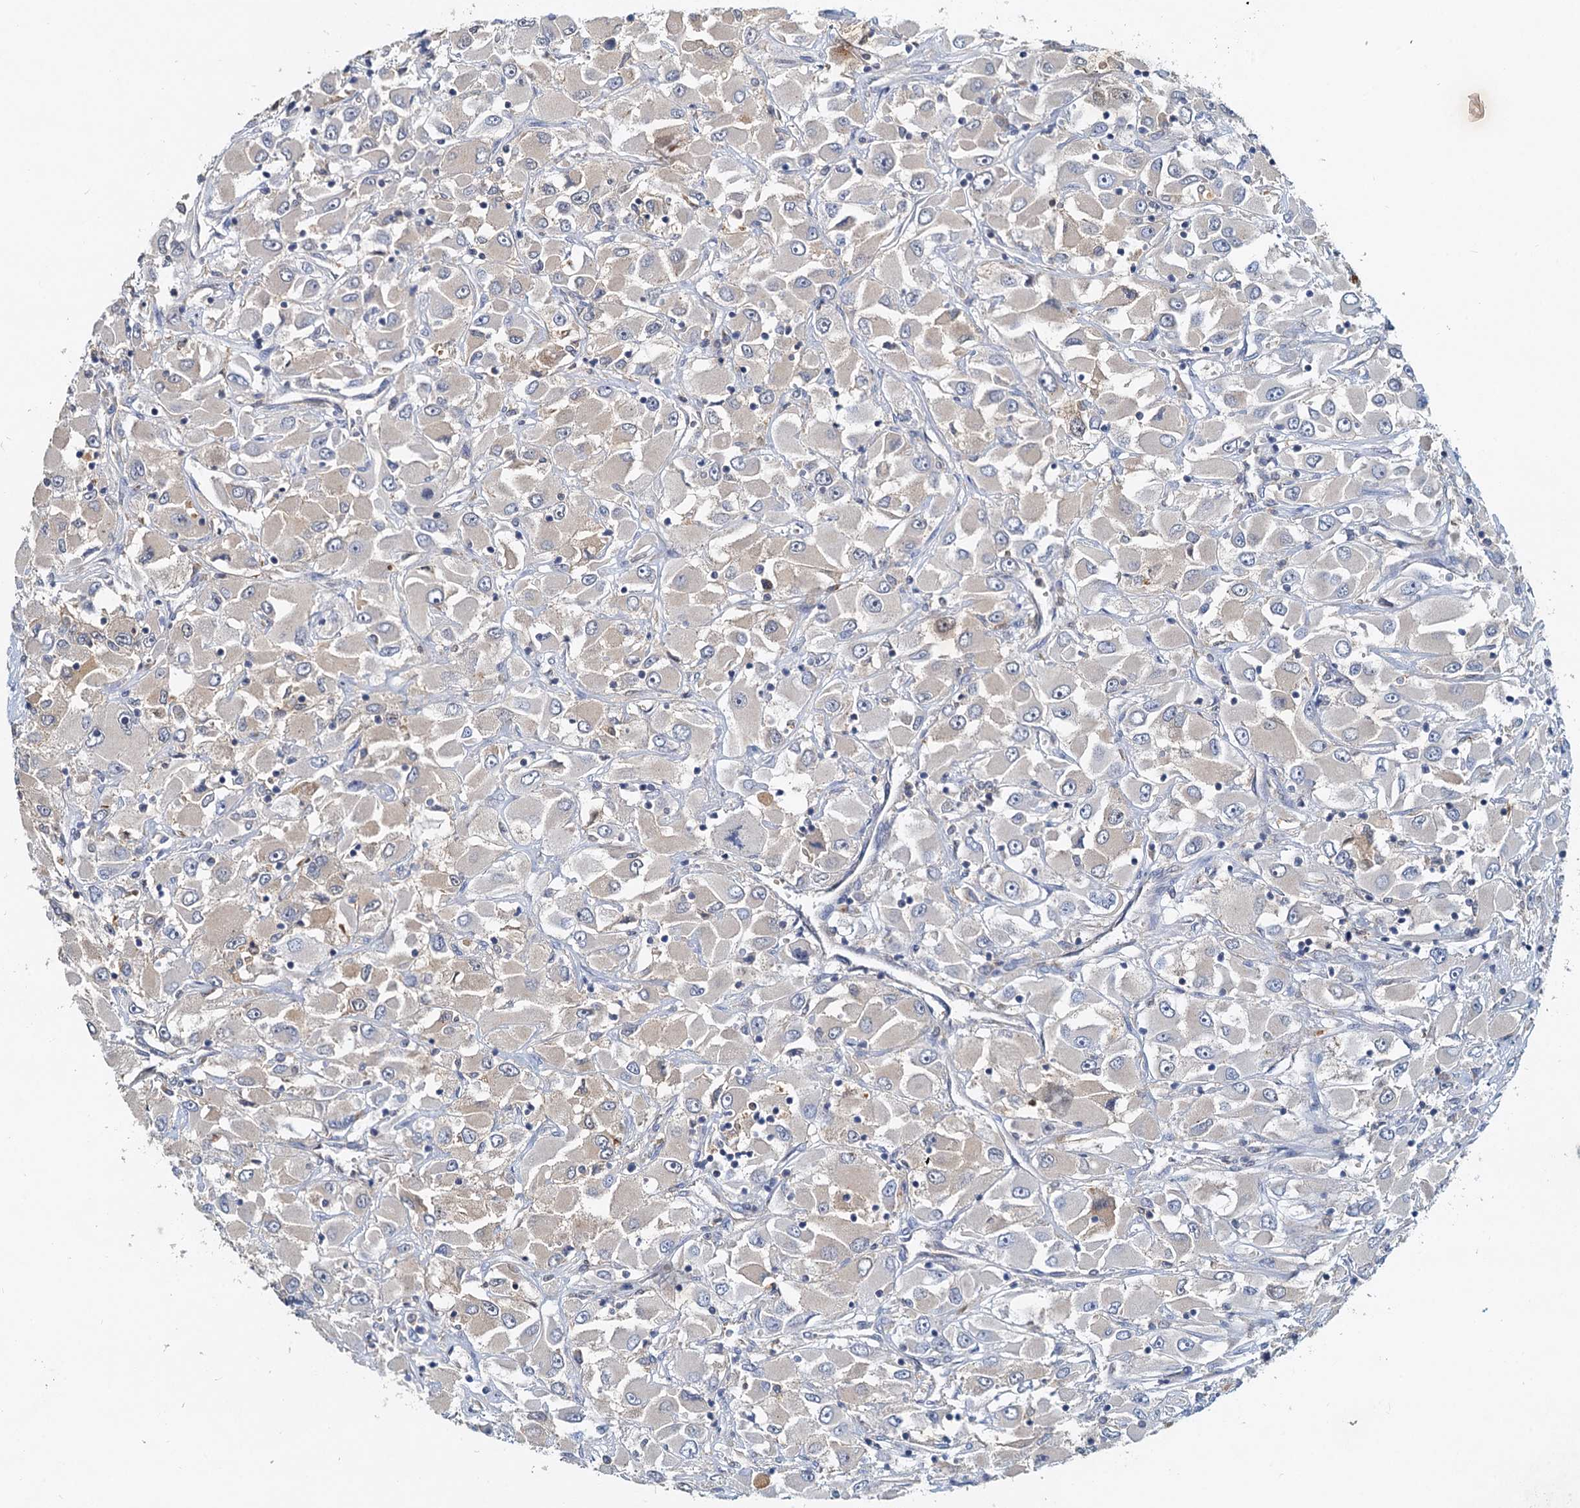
{"staining": {"intensity": "negative", "quantity": "none", "location": "none"}, "tissue": "renal cancer", "cell_type": "Tumor cells", "image_type": "cancer", "snomed": [{"axis": "morphology", "description": "Adenocarcinoma, NOS"}, {"axis": "topography", "description": "Kidney"}], "caption": "Immunohistochemical staining of human adenocarcinoma (renal) demonstrates no significant expression in tumor cells.", "gene": "TOLLIP", "patient": {"sex": "female", "age": 52}}